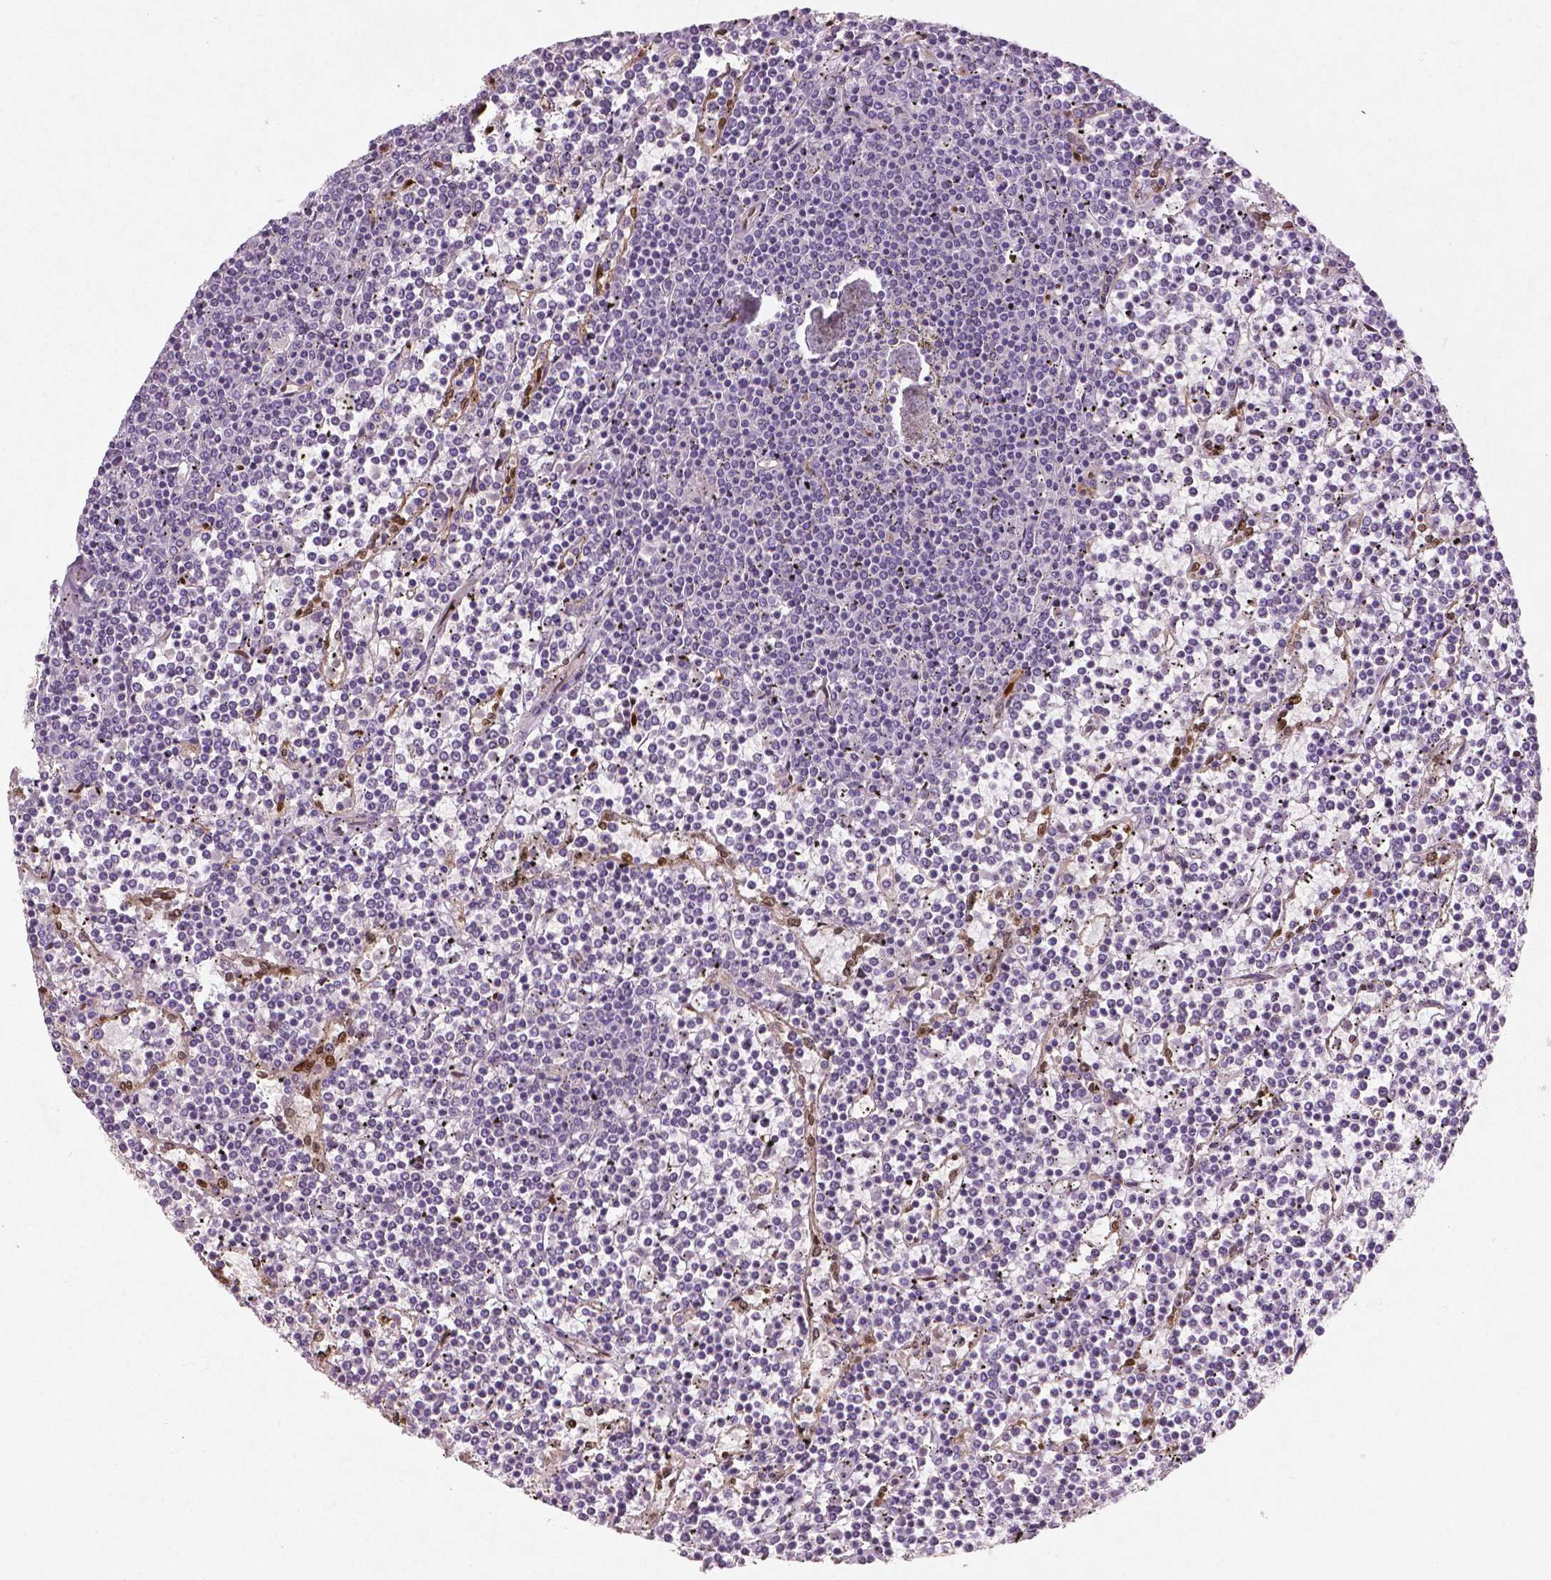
{"staining": {"intensity": "negative", "quantity": "none", "location": "none"}, "tissue": "lymphoma", "cell_type": "Tumor cells", "image_type": "cancer", "snomed": [{"axis": "morphology", "description": "Malignant lymphoma, non-Hodgkin's type, Low grade"}, {"axis": "topography", "description": "Spleen"}], "caption": "The histopathology image demonstrates no significant expression in tumor cells of lymphoma.", "gene": "WWTR1", "patient": {"sex": "female", "age": 19}}